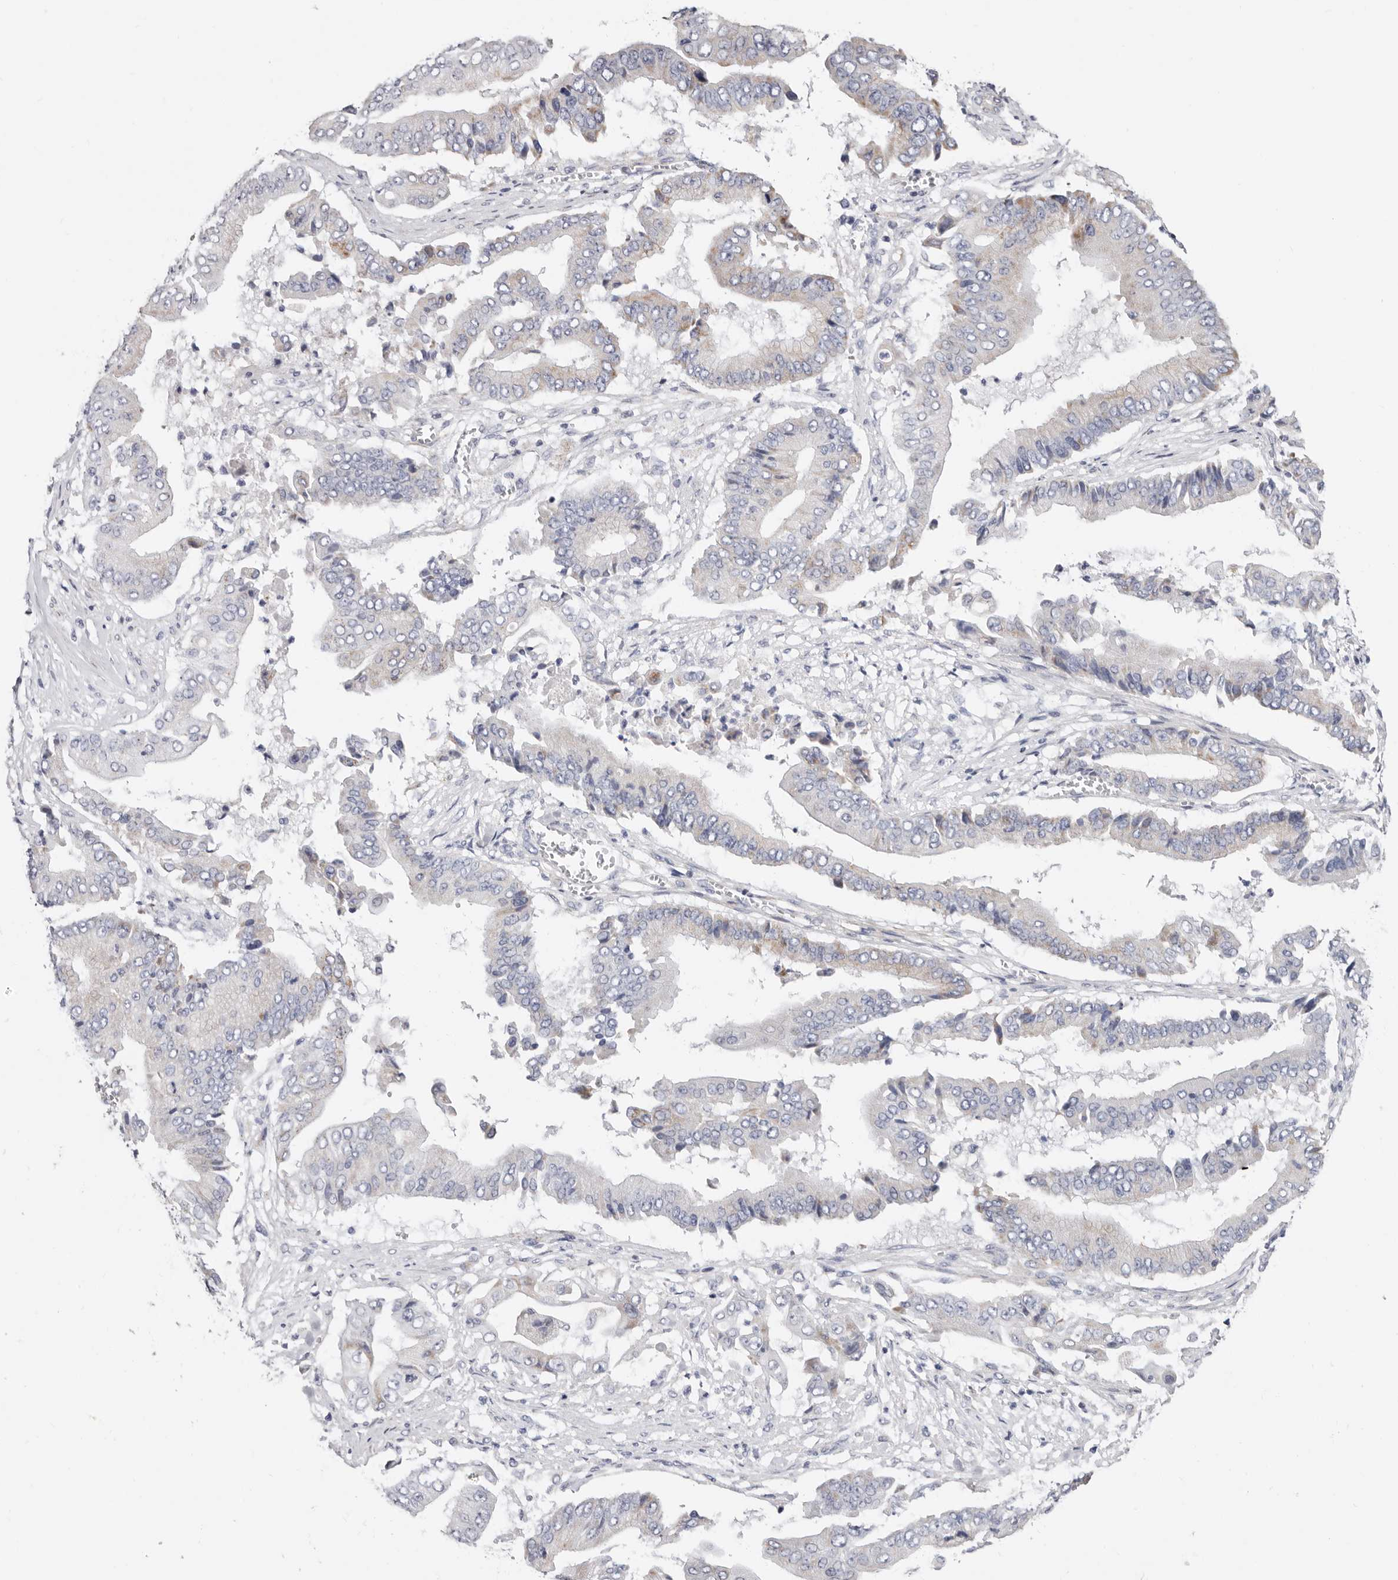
{"staining": {"intensity": "weak", "quantity": "<25%", "location": "cytoplasmic/membranous"}, "tissue": "pancreatic cancer", "cell_type": "Tumor cells", "image_type": "cancer", "snomed": [{"axis": "morphology", "description": "Adenocarcinoma, NOS"}, {"axis": "topography", "description": "Pancreas"}], "caption": "Immunohistochemistry (IHC) of human pancreatic cancer reveals no positivity in tumor cells. The staining was performed using DAB to visualize the protein expression in brown, while the nuclei were stained in blue with hematoxylin (Magnification: 20x).", "gene": "RSPO2", "patient": {"sex": "female", "age": 77}}